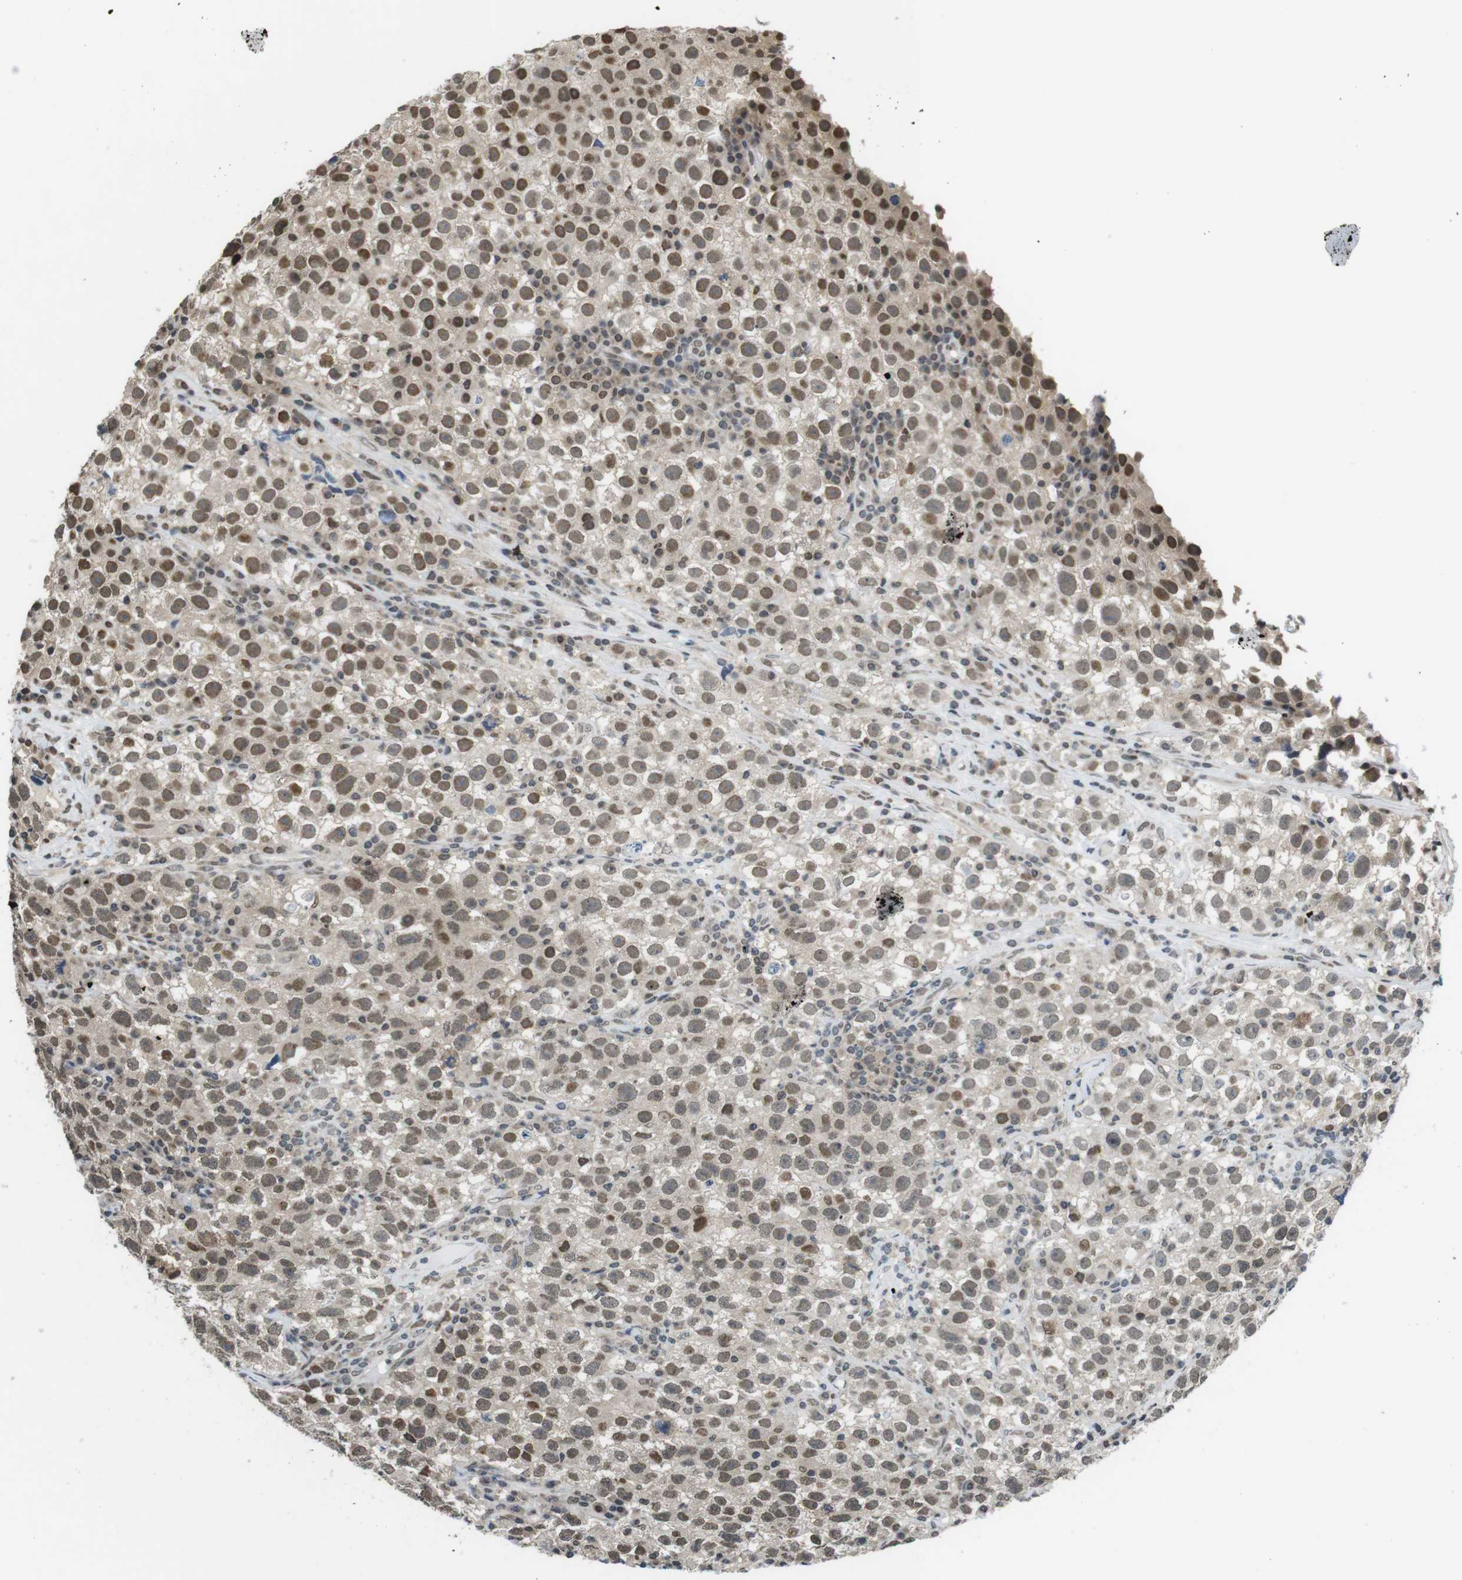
{"staining": {"intensity": "weak", "quantity": ">75%", "location": "nuclear"}, "tissue": "testis cancer", "cell_type": "Tumor cells", "image_type": "cancer", "snomed": [{"axis": "morphology", "description": "Seminoma, NOS"}, {"axis": "topography", "description": "Testis"}], "caption": "IHC (DAB (3,3'-diaminobenzidine)) staining of human testis cancer (seminoma) displays weak nuclear protein staining in approximately >75% of tumor cells. The staining was performed using DAB, with brown indicating positive protein expression. Nuclei are stained blue with hematoxylin.", "gene": "NEK4", "patient": {"sex": "male", "age": 22}}